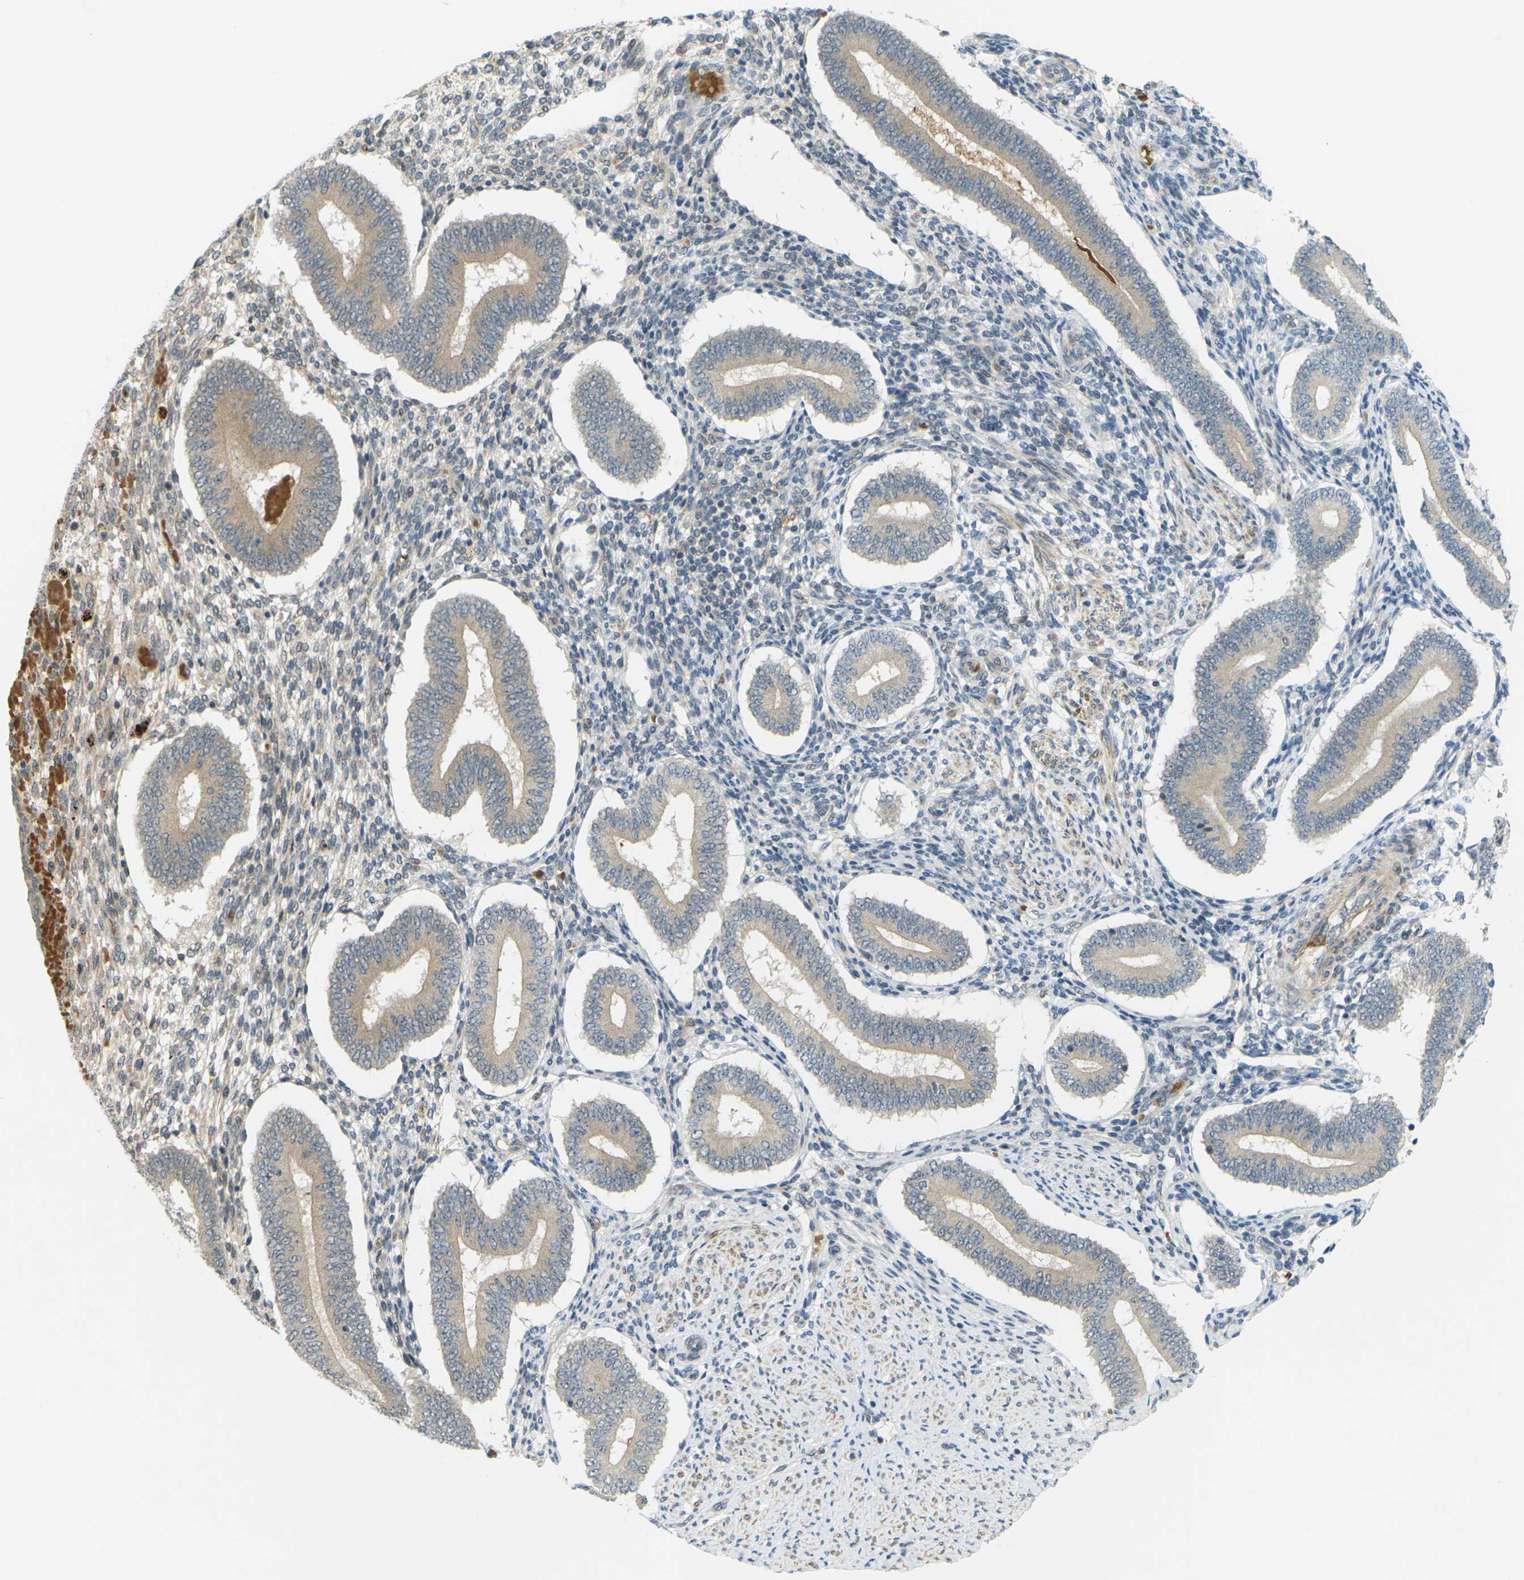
{"staining": {"intensity": "weak", "quantity": "25%-75%", "location": "cytoplasmic/membranous"}, "tissue": "endometrium", "cell_type": "Cells in endometrial stroma", "image_type": "normal", "snomed": [{"axis": "morphology", "description": "Normal tissue, NOS"}, {"axis": "topography", "description": "Endometrium"}], "caption": "A low amount of weak cytoplasmic/membranous staining is identified in approximately 25%-75% of cells in endometrial stroma in benign endometrium. (brown staining indicates protein expression, while blue staining denotes nuclei).", "gene": "SOCS6", "patient": {"sex": "female", "age": 42}}